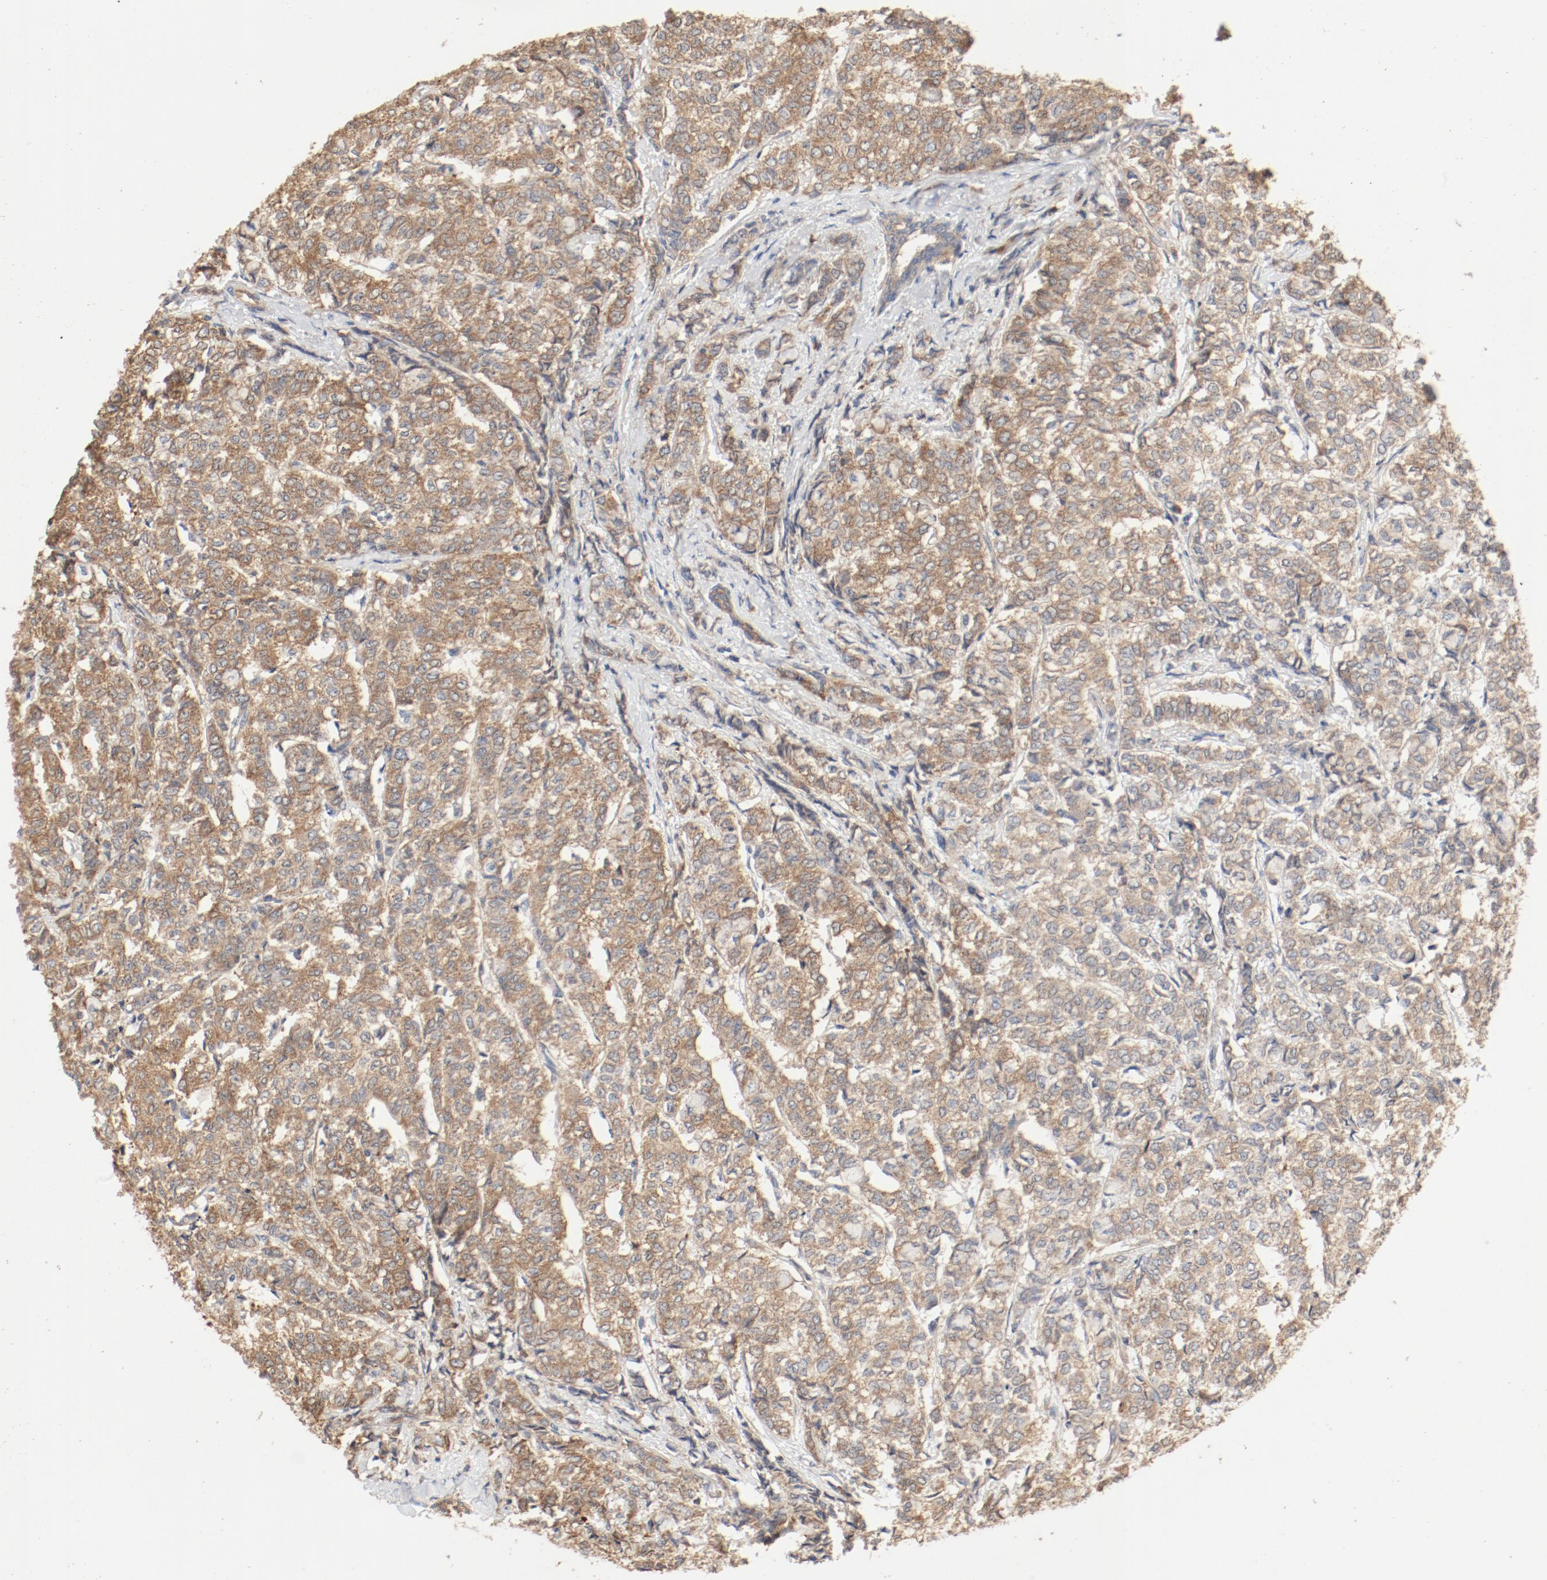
{"staining": {"intensity": "moderate", "quantity": ">75%", "location": "cytoplasmic/membranous"}, "tissue": "breast cancer", "cell_type": "Tumor cells", "image_type": "cancer", "snomed": [{"axis": "morphology", "description": "Lobular carcinoma"}, {"axis": "topography", "description": "Breast"}], "caption": "DAB immunohistochemical staining of breast cancer (lobular carcinoma) shows moderate cytoplasmic/membranous protein staining in approximately >75% of tumor cells.", "gene": "RPS6", "patient": {"sex": "female", "age": 60}}